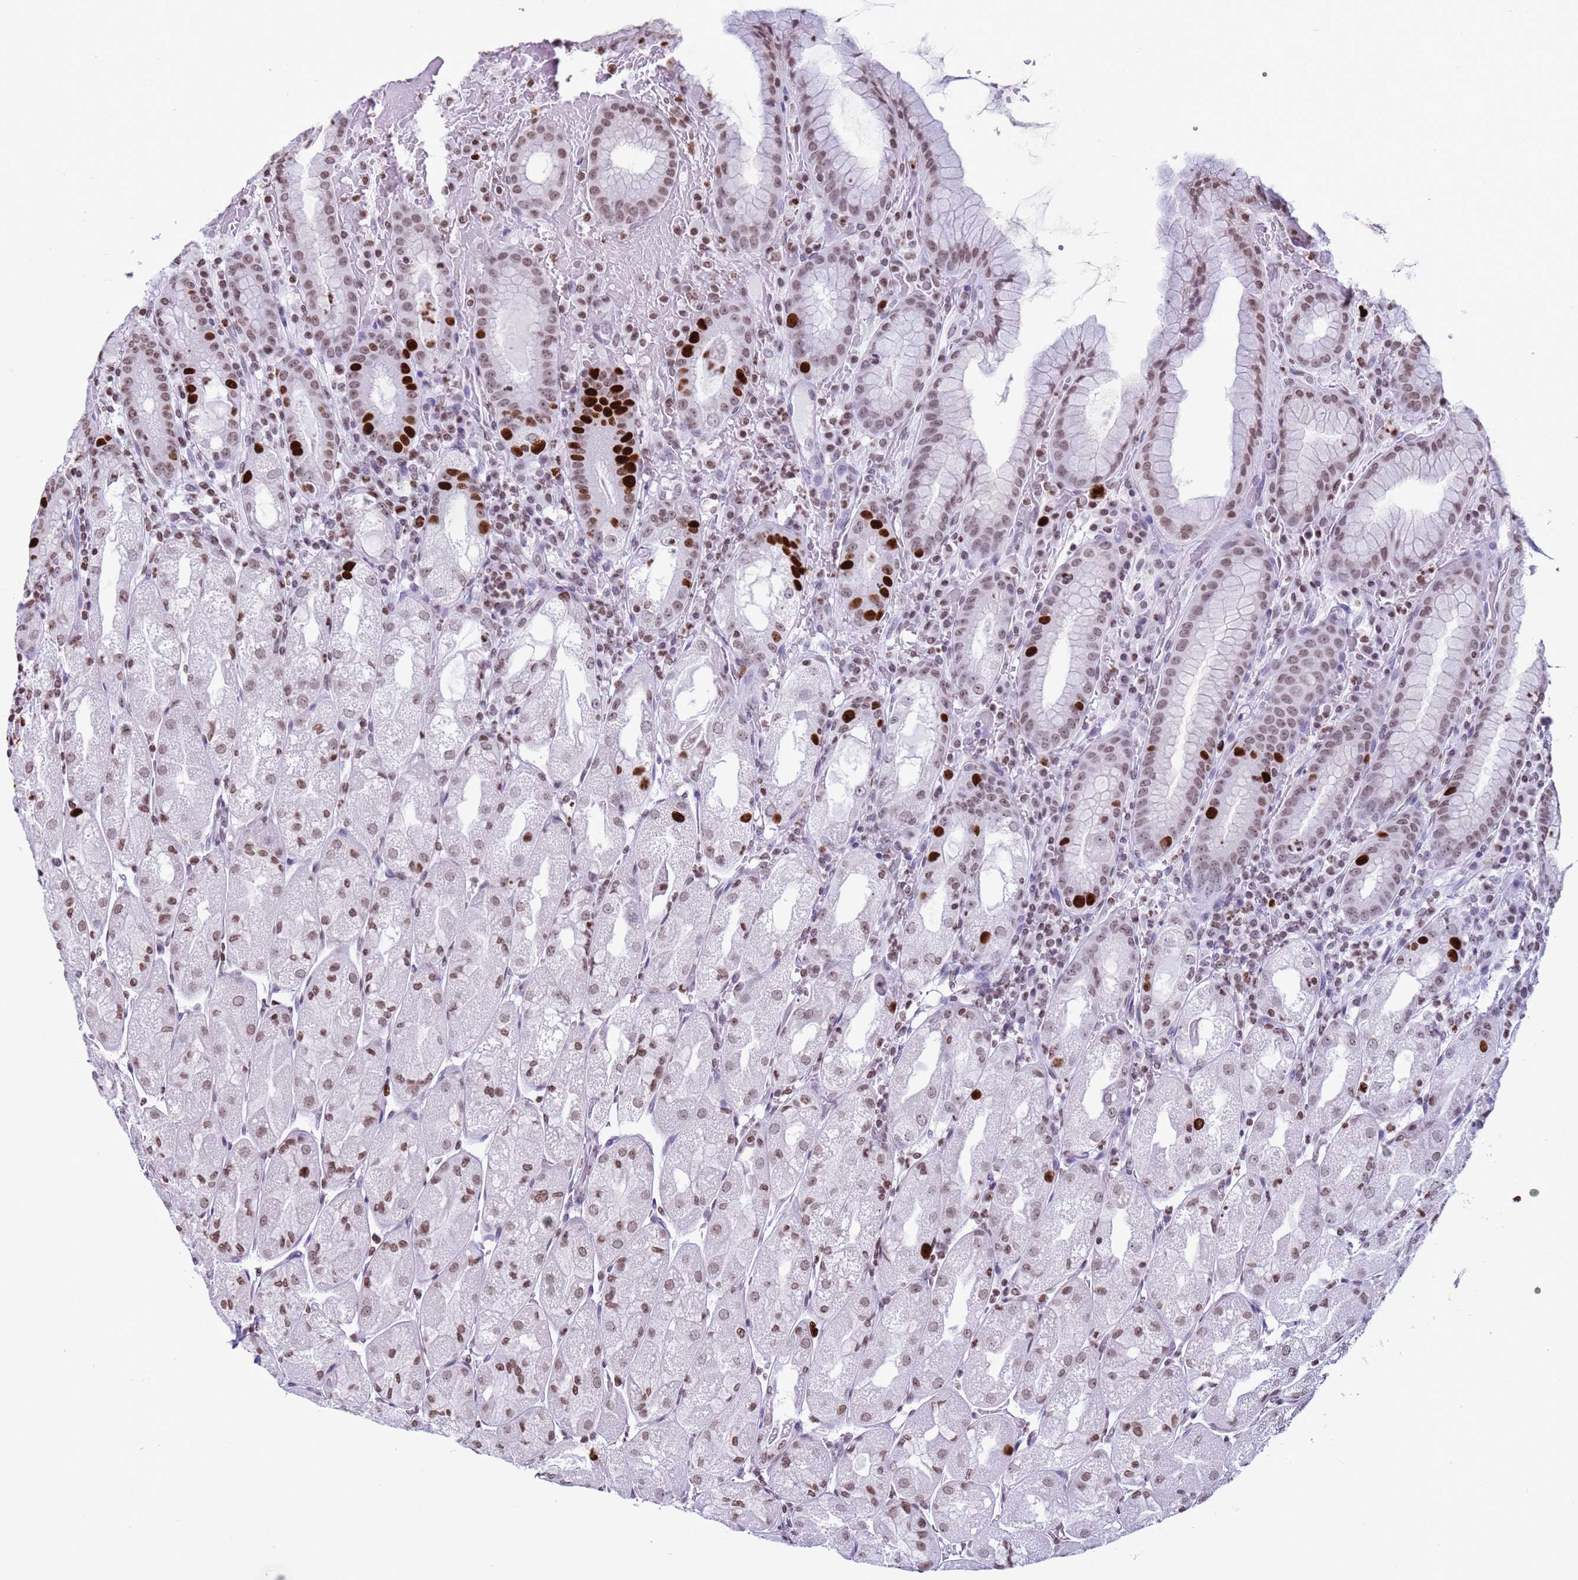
{"staining": {"intensity": "strong", "quantity": "25%-75%", "location": "nuclear"}, "tissue": "stomach", "cell_type": "Glandular cells", "image_type": "normal", "snomed": [{"axis": "morphology", "description": "Normal tissue, NOS"}, {"axis": "topography", "description": "Stomach, upper"}], "caption": "Stomach stained with DAB IHC exhibits high levels of strong nuclear expression in about 25%-75% of glandular cells.", "gene": "H4C11", "patient": {"sex": "male", "age": 52}}